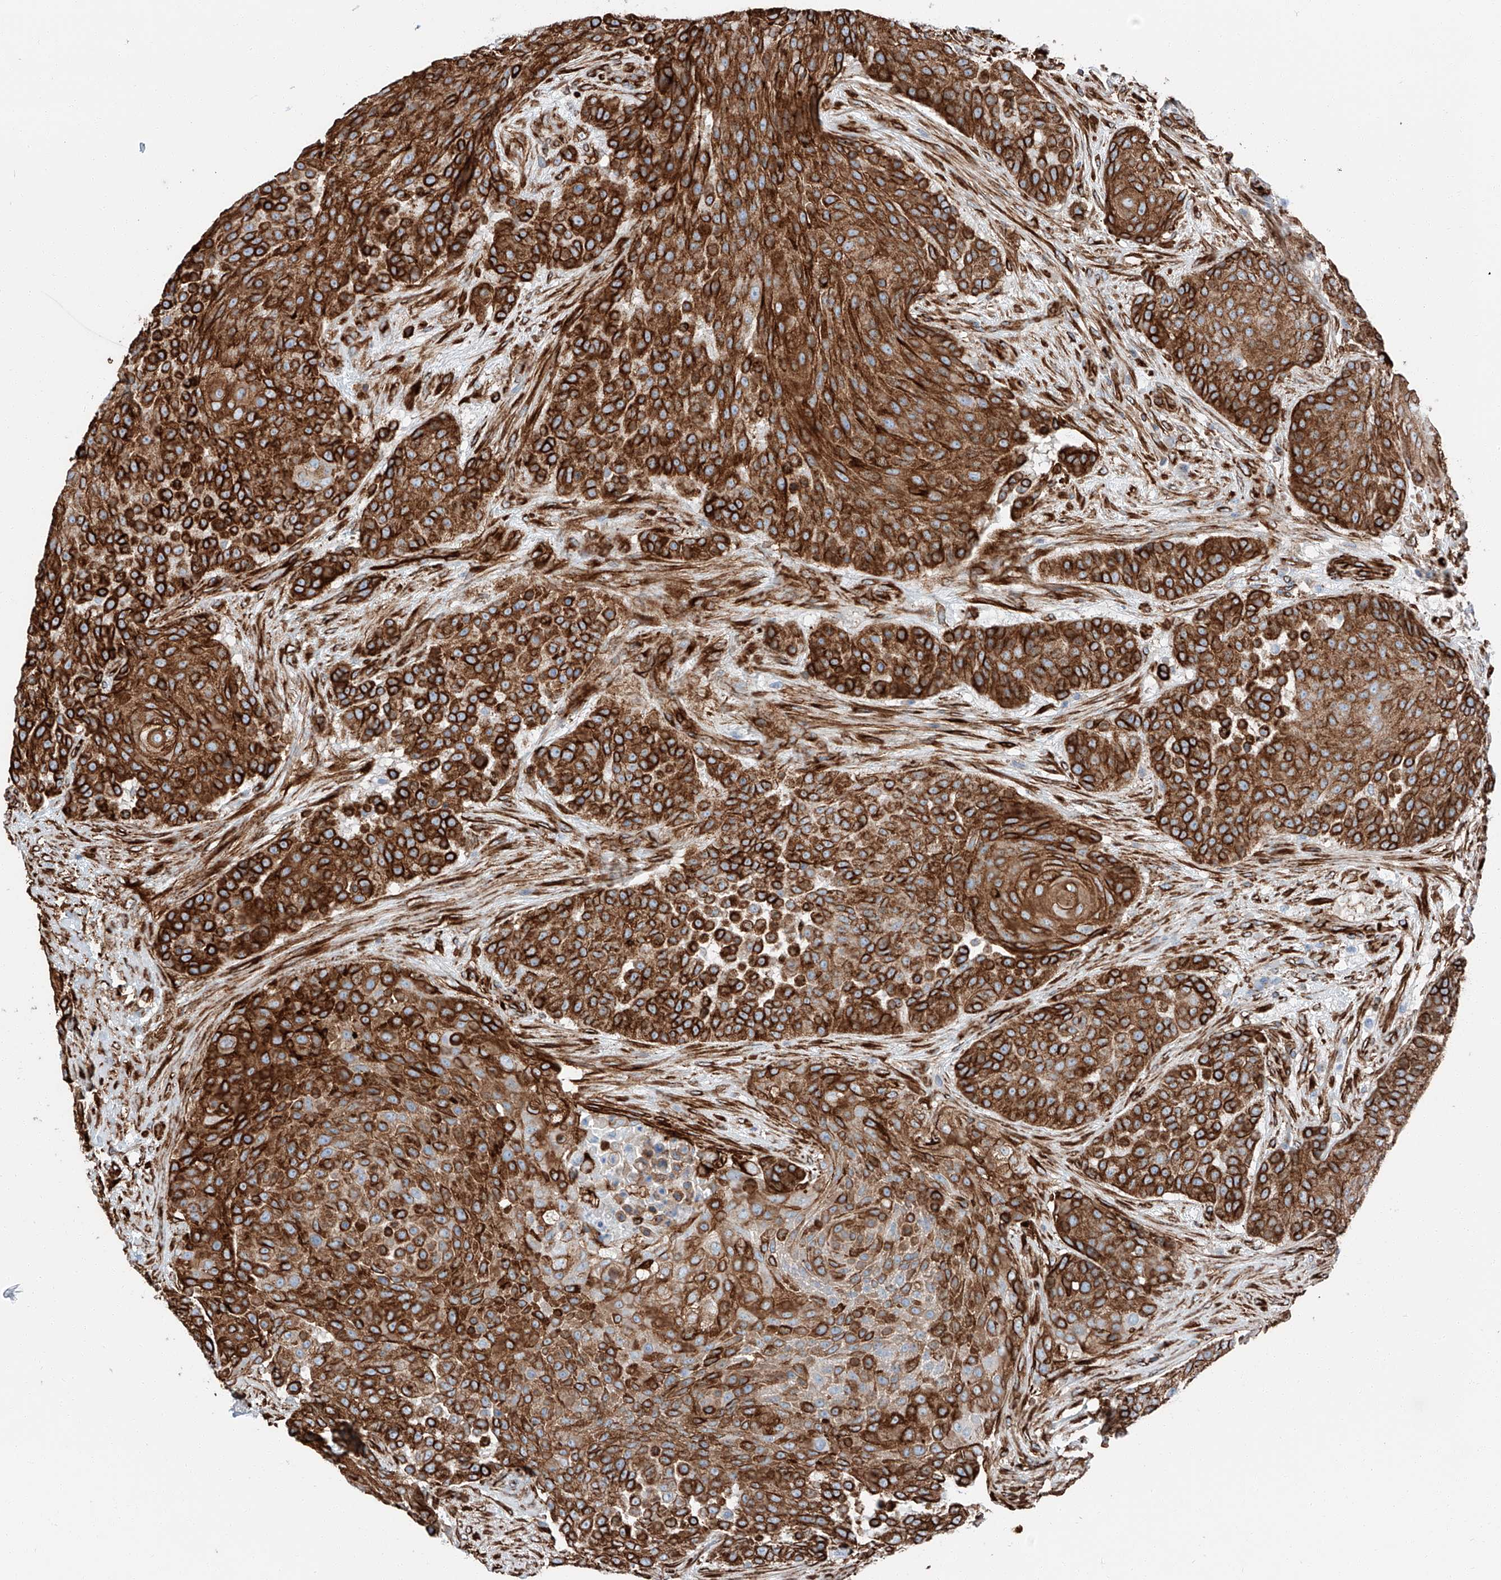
{"staining": {"intensity": "strong", "quantity": ">75%", "location": "cytoplasmic/membranous"}, "tissue": "urothelial cancer", "cell_type": "Tumor cells", "image_type": "cancer", "snomed": [{"axis": "morphology", "description": "Urothelial carcinoma, High grade"}, {"axis": "topography", "description": "Urinary bladder"}], "caption": "Urothelial carcinoma (high-grade) was stained to show a protein in brown. There is high levels of strong cytoplasmic/membranous staining in approximately >75% of tumor cells.", "gene": "ZNF804A", "patient": {"sex": "female", "age": 63}}